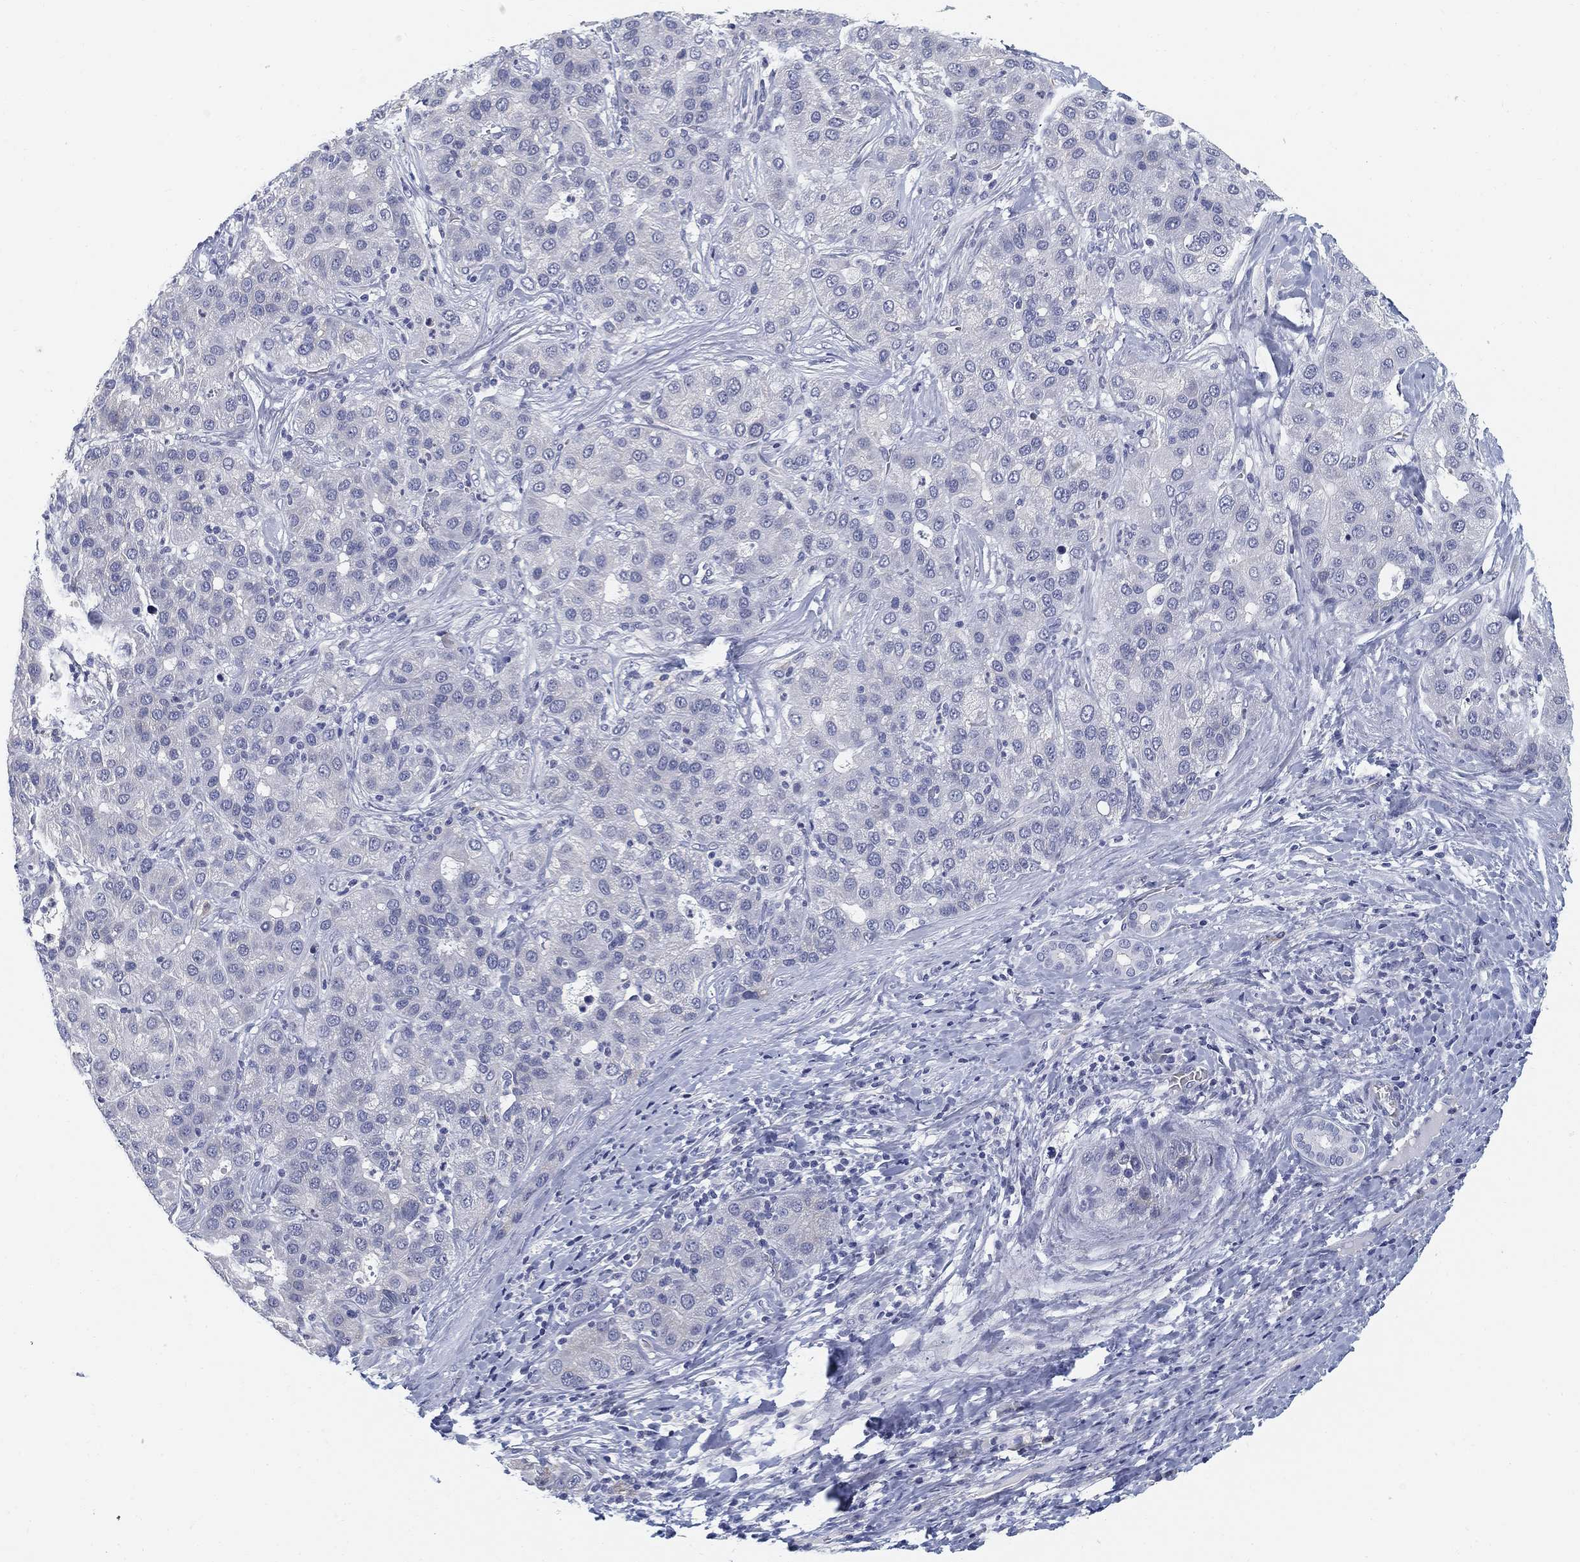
{"staining": {"intensity": "negative", "quantity": "none", "location": "none"}, "tissue": "liver cancer", "cell_type": "Tumor cells", "image_type": "cancer", "snomed": [{"axis": "morphology", "description": "Carcinoma, Hepatocellular, NOS"}, {"axis": "topography", "description": "Liver"}], "caption": "Immunohistochemical staining of human liver hepatocellular carcinoma demonstrates no significant expression in tumor cells.", "gene": "SLC2A5", "patient": {"sex": "male", "age": 65}}